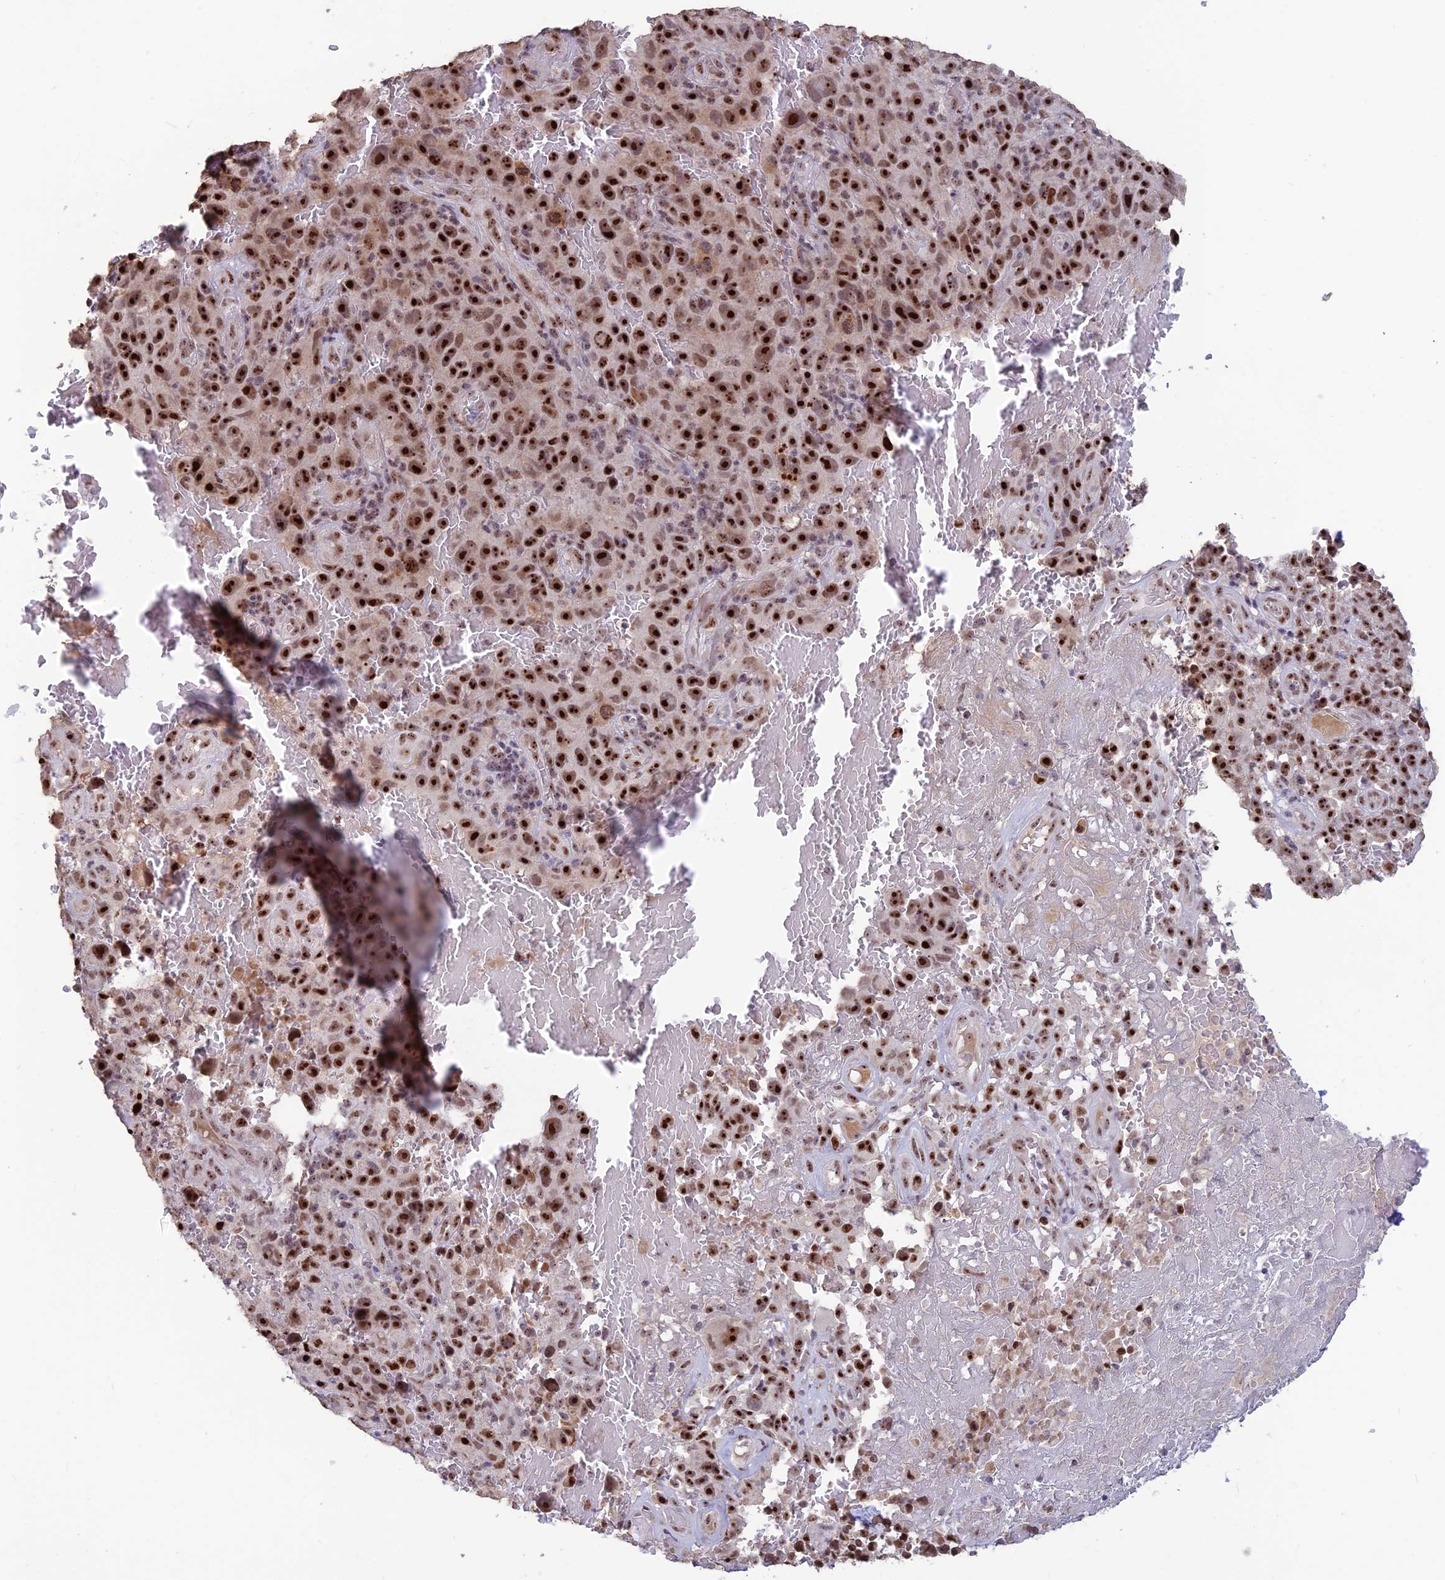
{"staining": {"intensity": "strong", "quantity": ">75%", "location": "nuclear"}, "tissue": "melanoma", "cell_type": "Tumor cells", "image_type": "cancer", "snomed": [{"axis": "morphology", "description": "Malignant melanoma, NOS"}, {"axis": "topography", "description": "Skin"}], "caption": "Human malignant melanoma stained for a protein (brown) exhibits strong nuclear positive staining in about >75% of tumor cells.", "gene": "POLR1G", "patient": {"sex": "female", "age": 82}}